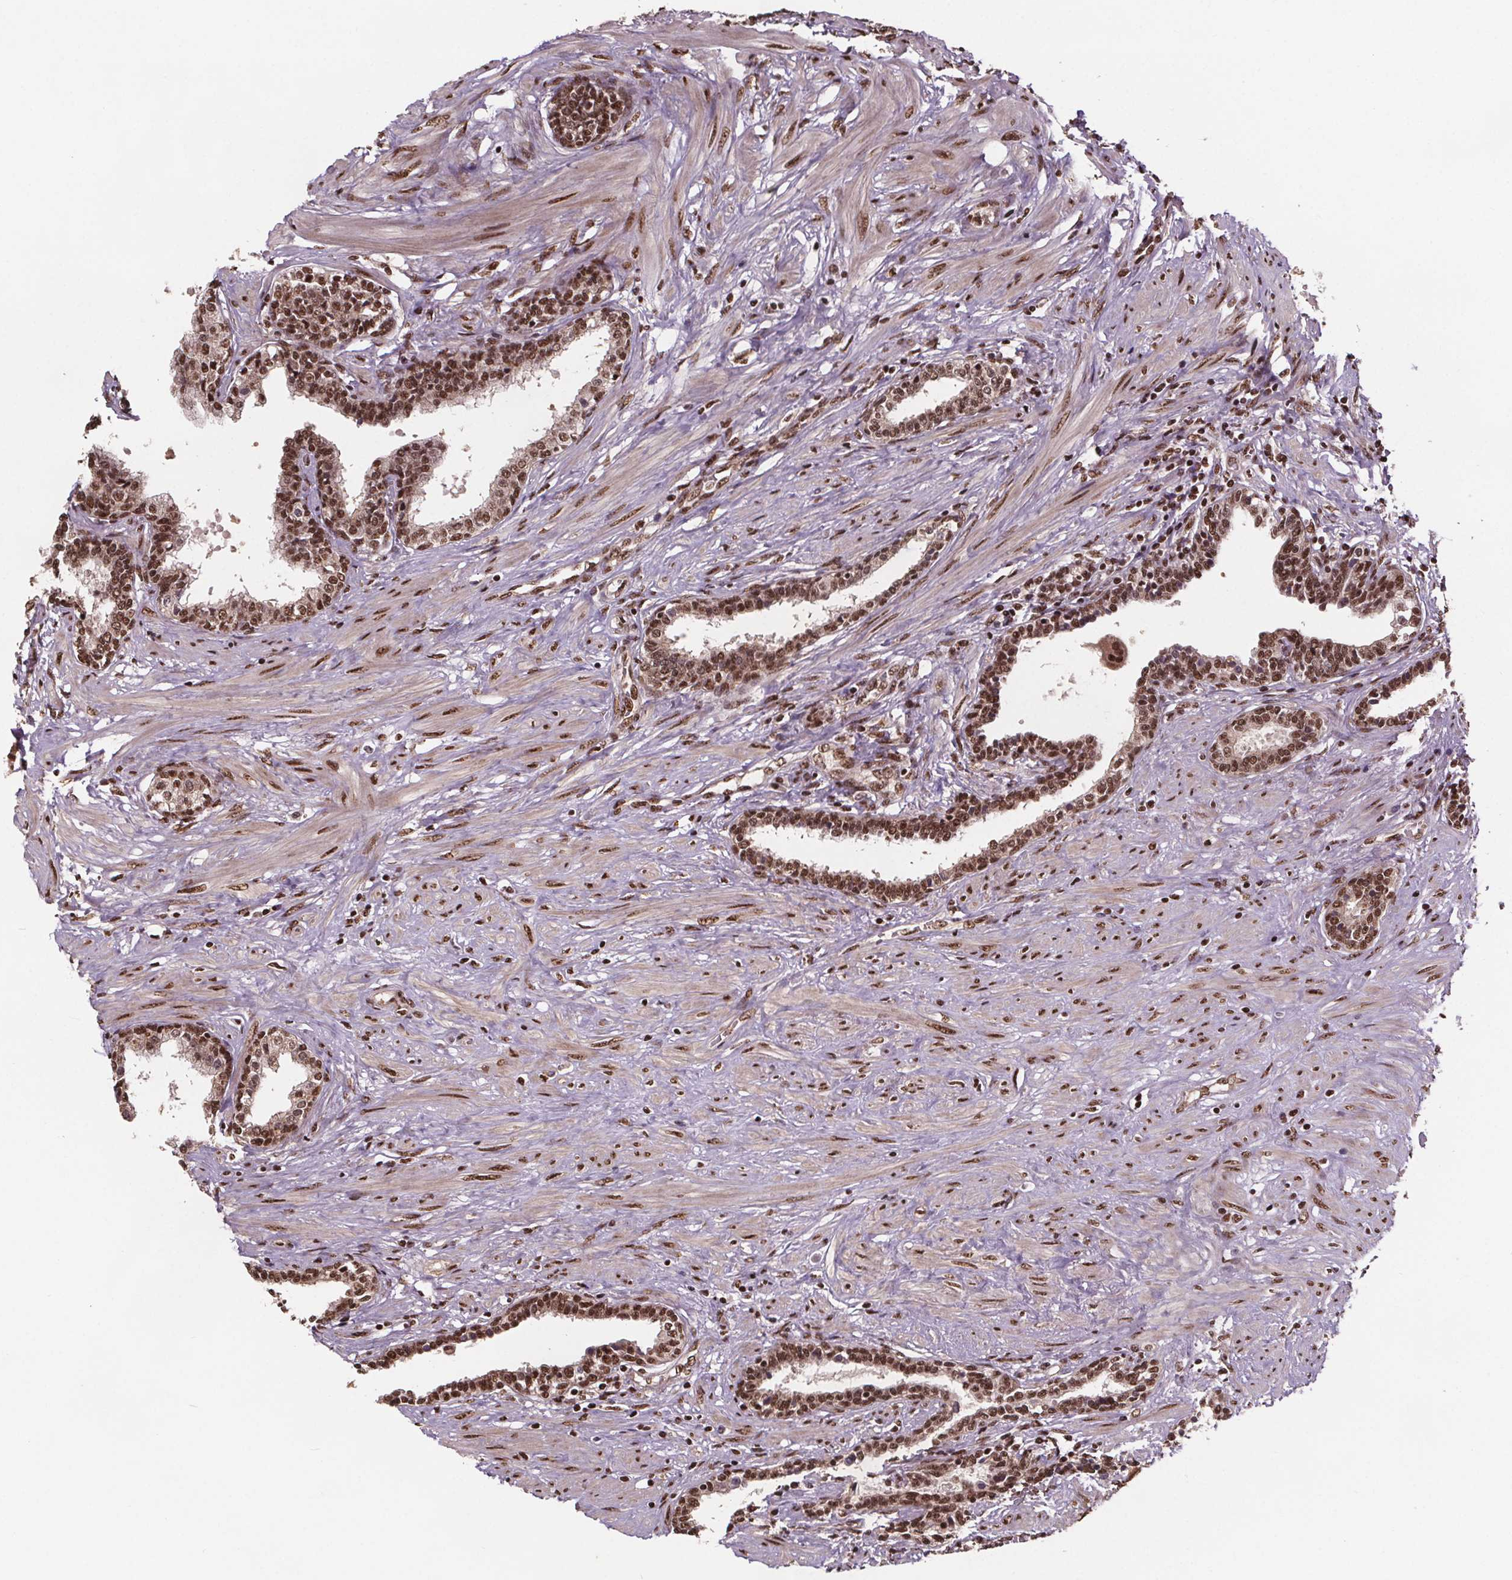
{"staining": {"intensity": "moderate", "quantity": ">75%", "location": "nuclear"}, "tissue": "prostate", "cell_type": "Glandular cells", "image_type": "normal", "snomed": [{"axis": "morphology", "description": "Normal tissue, NOS"}, {"axis": "topography", "description": "Prostate"}], "caption": "IHC of unremarkable human prostate displays medium levels of moderate nuclear staining in about >75% of glandular cells.", "gene": "JARID2", "patient": {"sex": "male", "age": 55}}